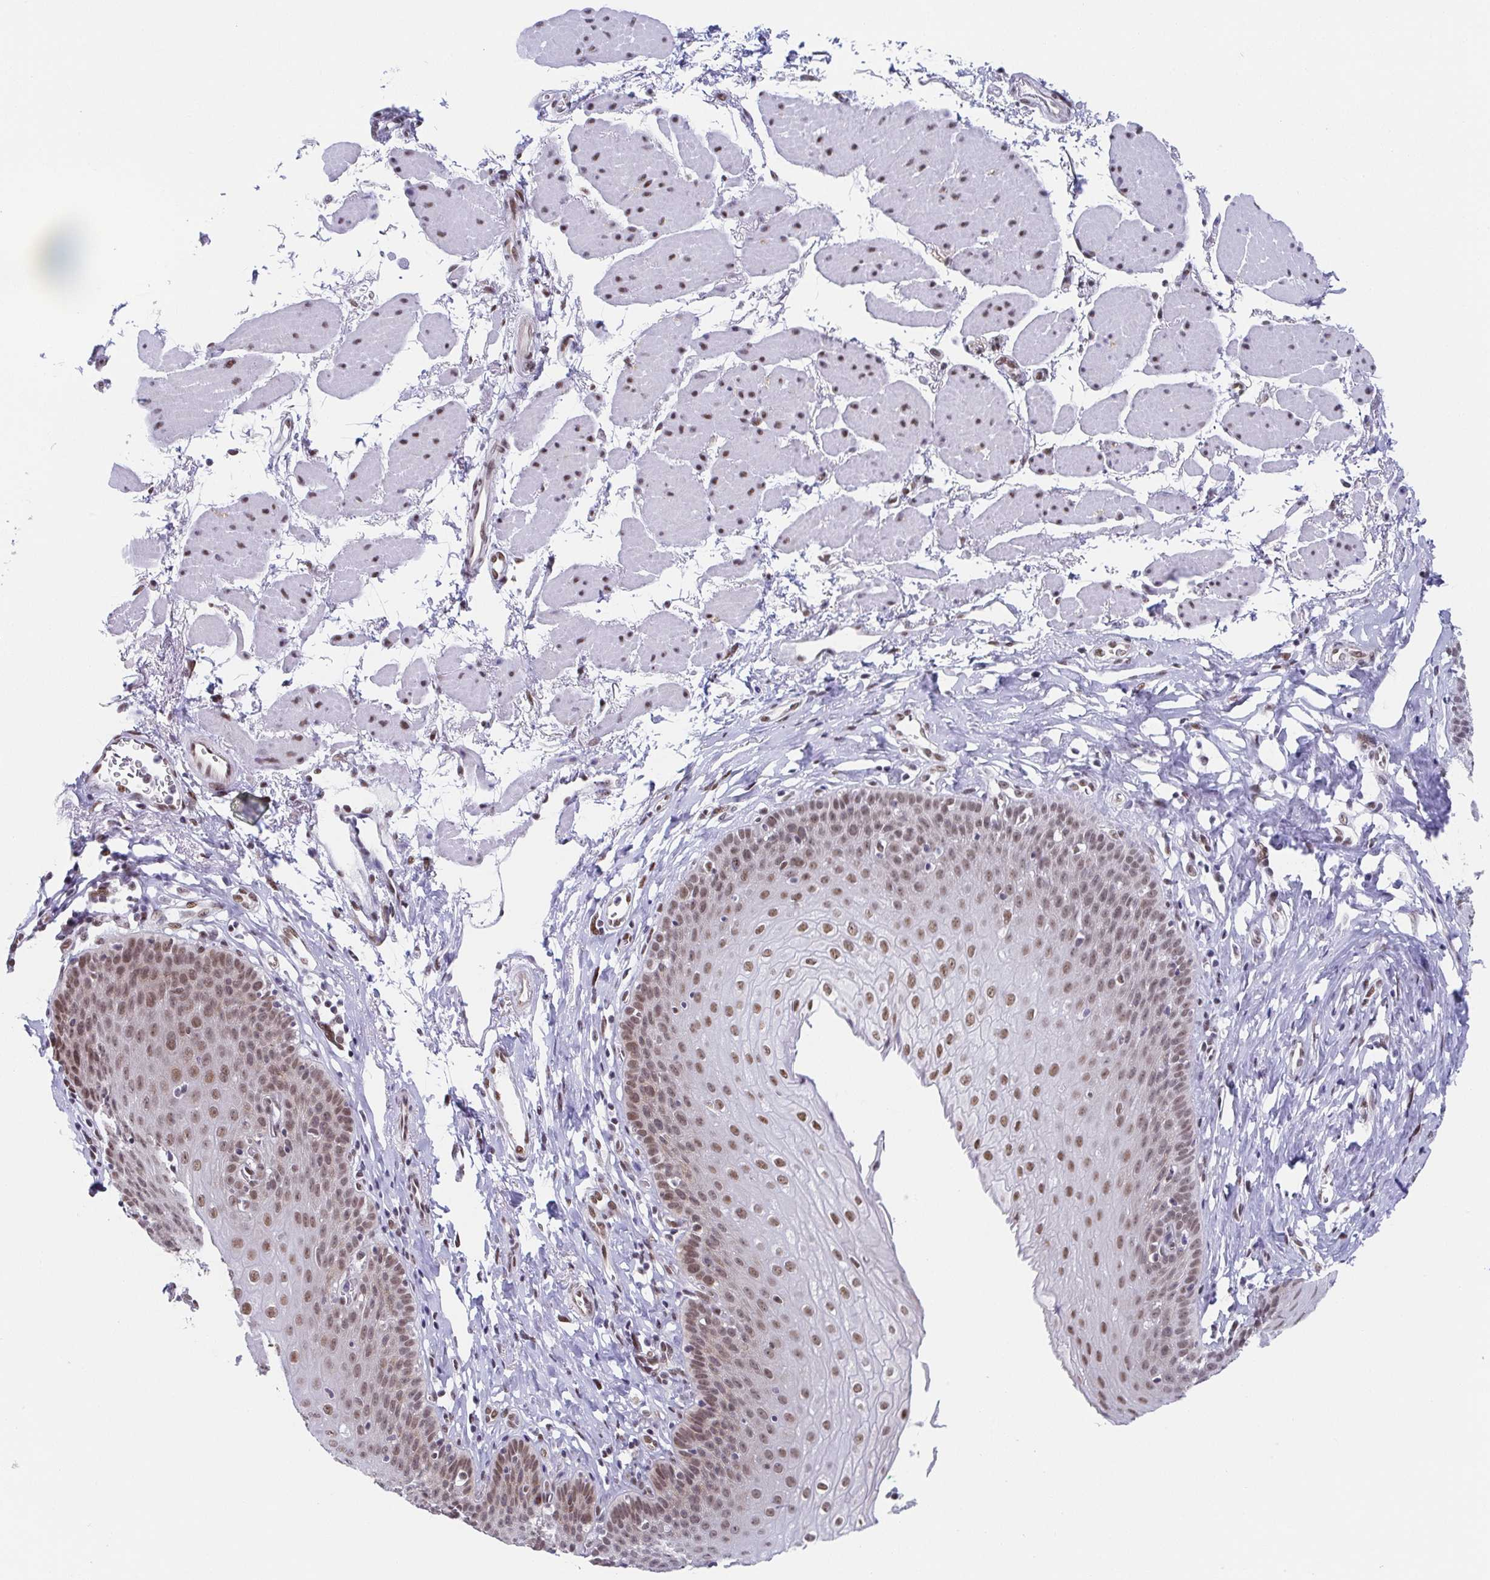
{"staining": {"intensity": "moderate", "quantity": ">75%", "location": "nuclear"}, "tissue": "esophagus", "cell_type": "Squamous epithelial cells", "image_type": "normal", "snomed": [{"axis": "morphology", "description": "Normal tissue, NOS"}, {"axis": "topography", "description": "Esophagus"}], "caption": "An IHC image of unremarkable tissue is shown. Protein staining in brown labels moderate nuclear positivity in esophagus within squamous epithelial cells. Nuclei are stained in blue.", "gene": "SLC7A10", "patient": {"sex": "female", "age": 81}}